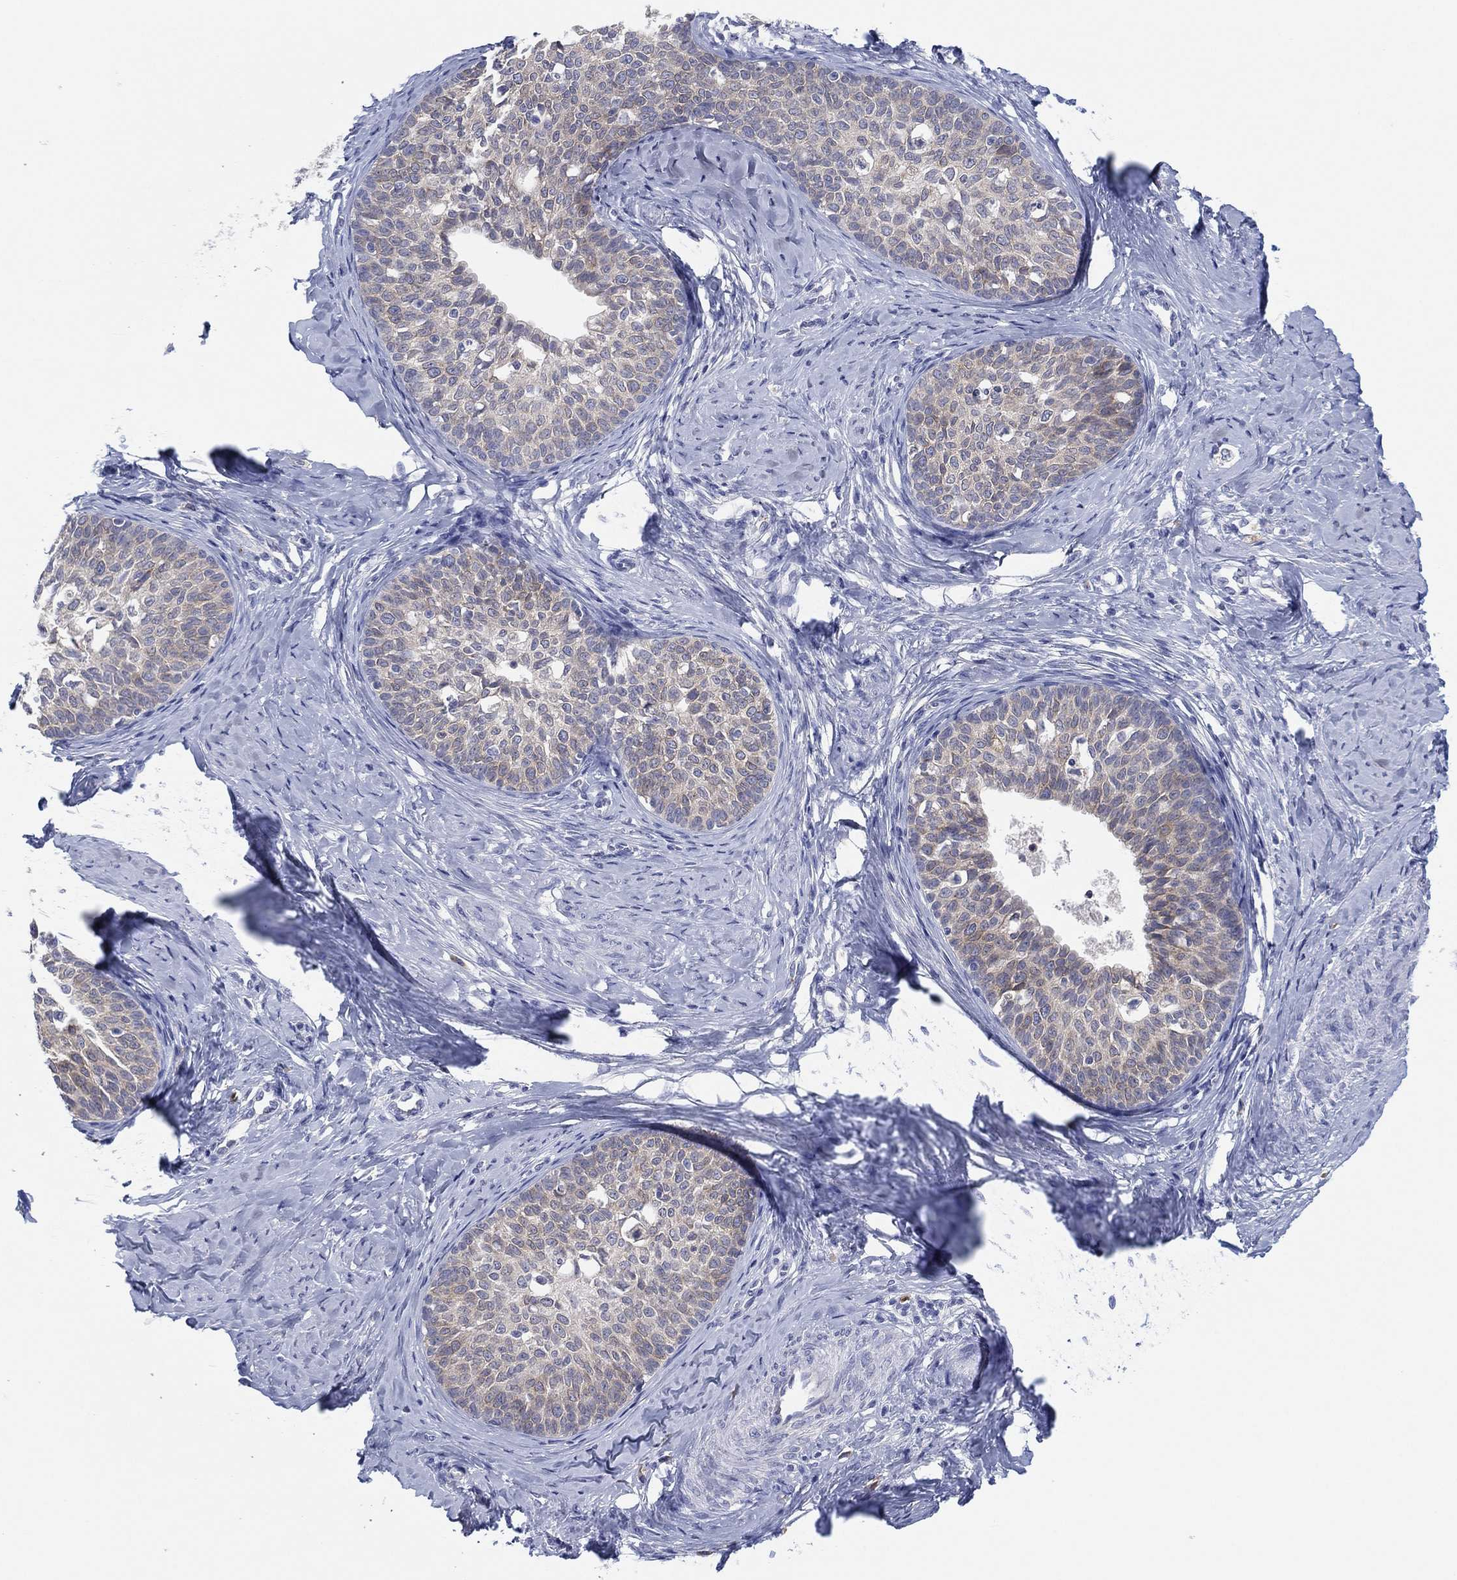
{"staining": {"intensity": "negative", "quantity": "none", "location": "none"}, "tissue": "cervical cancer", "cell_type": "Tumor cells", "image_type": "cancer", "snomed": [{"axis": "morphology", "description": "Squamous cell carcinoma, NOS"}, {"axis": "topography", "description": "Cervix"}], "caption": "IHC of cervical cancer (squamous cell carcinoma) exhibits no positivity in tumor cells. Nuclei are stained in blue.", "gene": "TMEM40", "patient": {"sex": "female", "age": 51}}